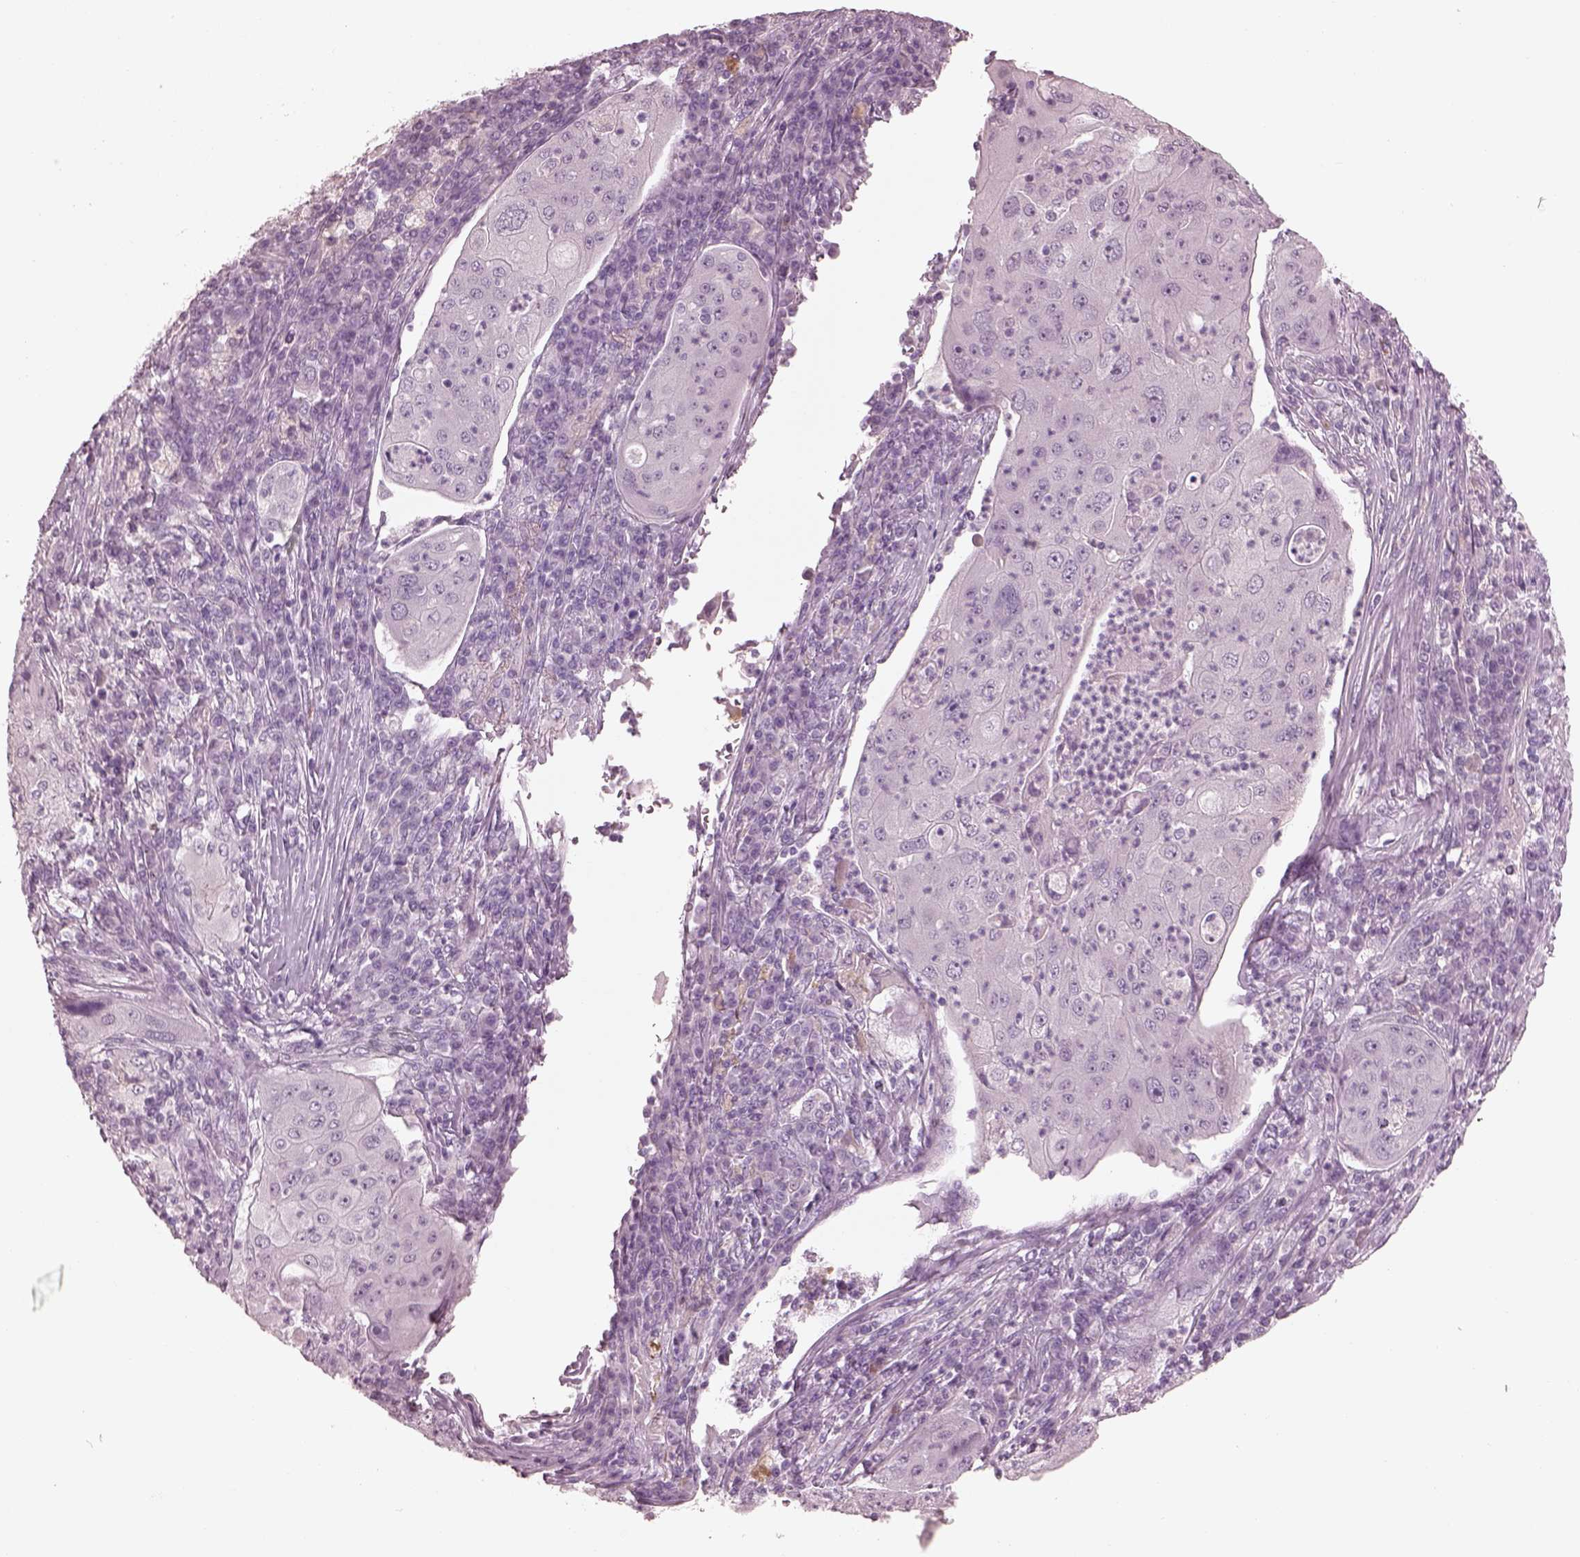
{"staining": {"intensity": "negative", "quantity": "none", "location": "none"}, "tissue": "lung cancer", "cell_type": "Tumor cells", "image_type": "cancer", "snomed": [{"axis": "morphology", "description": "Squamous cell carcinoma, NOS"}, {"axis": "topography", "description": "Lung"}], "caption": "The histopathology image shows no staining of tumor cells in squamous cell carcinoma (lung). (DAB immunohistochemistry (IHC) with hematoxylin counter stain).", "gene": "C2orf81", "patient": {"sex": "female", "age": 59}}